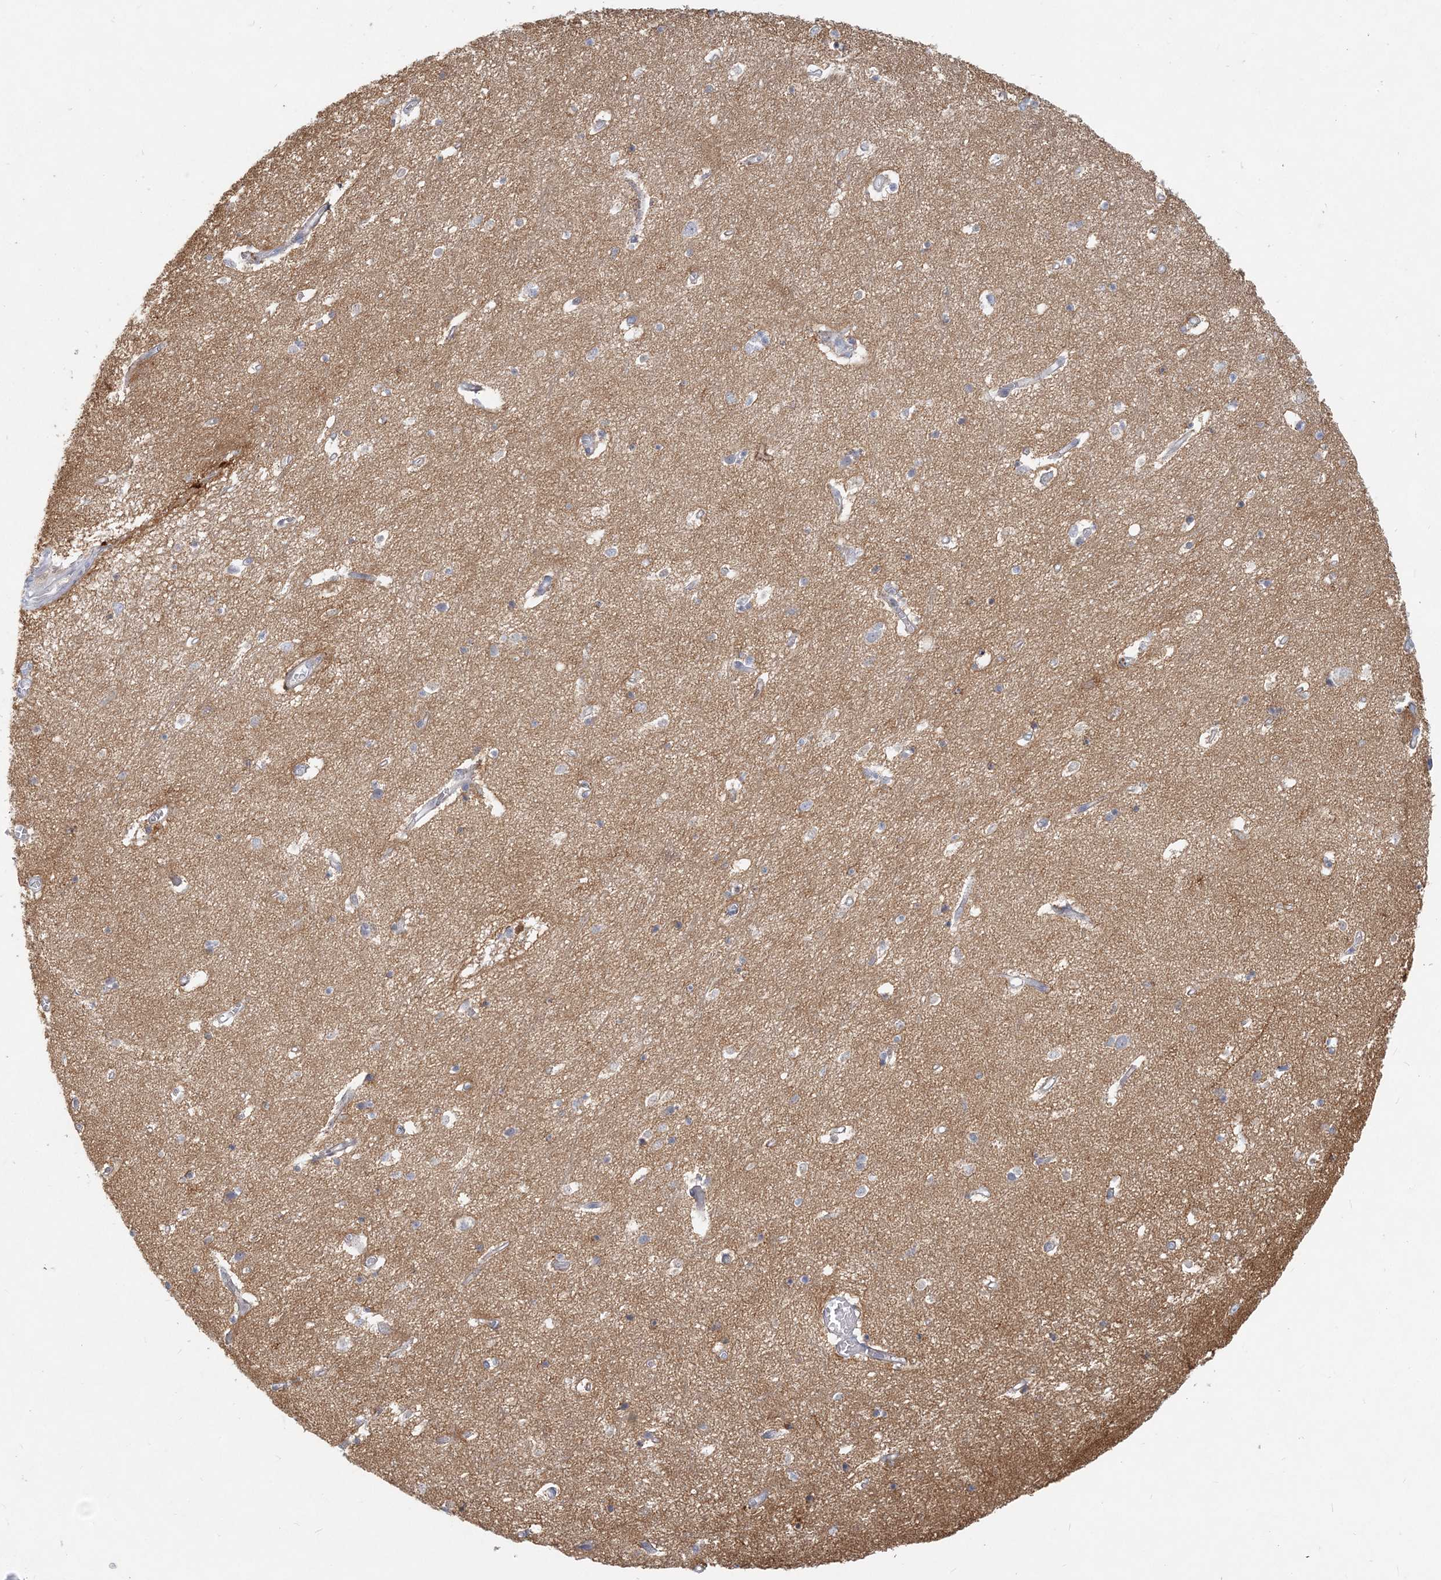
{"staining": {"intensity": "negative", "quantity": "none", "location": "none"}, "tissue": "hippocampus", "cell_type": "Glial cells", "image_type": "normal", "snomed": [{"axis": "morphology", "description": "Normal tissue, NOS"}, {"axis": "topography", "description": "Hippocampus"}], "caption": "Immunohistochemical staining of normal human hippocampus exhibits no significant expression in glial cells.", "gene": "GMPPA", "patient": {"sex": "female", "age": 64}}